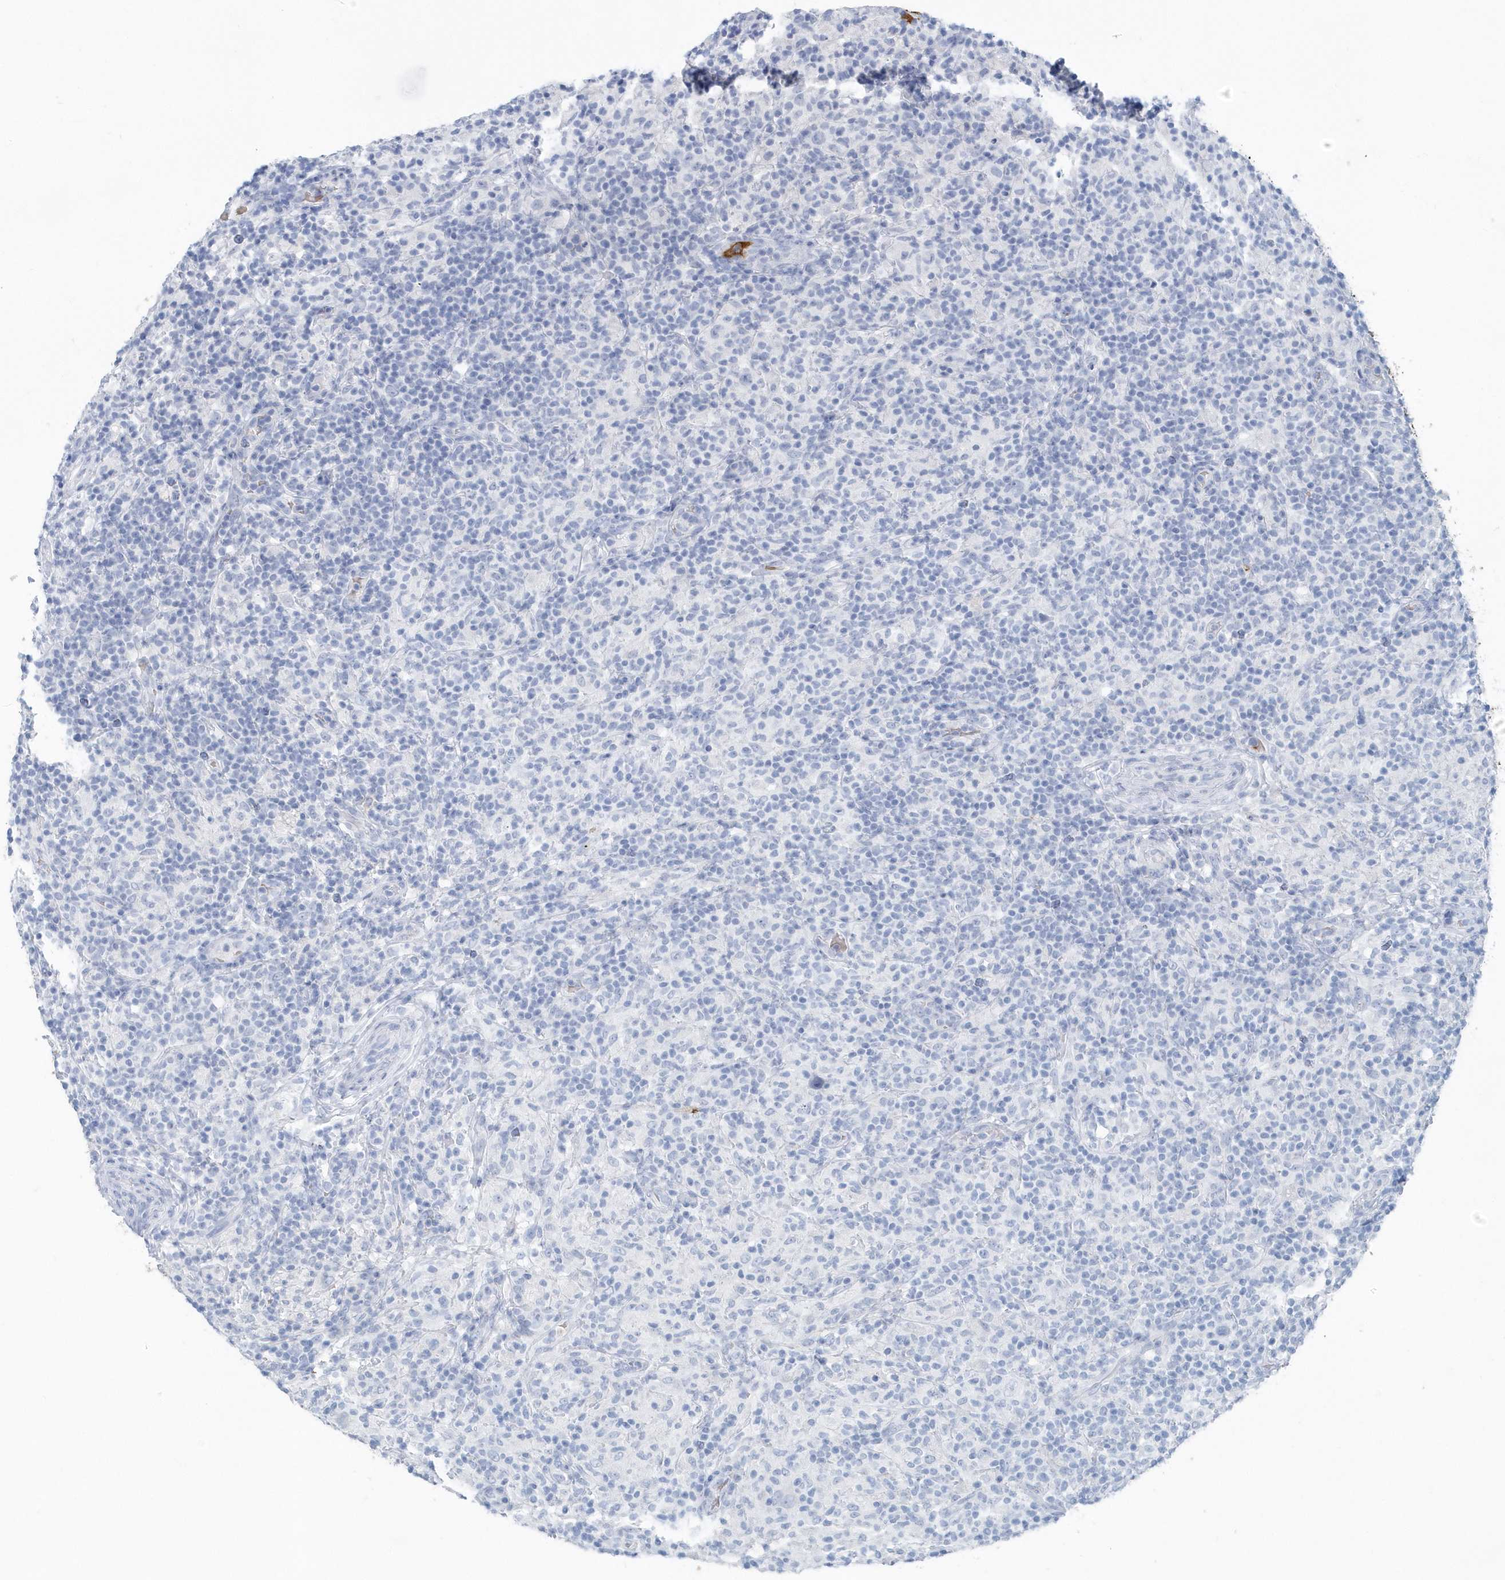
{"staining": {"intensity": "negative", "quantity": "none", "location": "none"}, "tissue": "lymphoma", "cell_type": "Tumor cells", "image_type": "cancer", "snomed": [{"axis": "morphology", "description": "Hodgkin's disease, NOS"}, {"axis": "topography", "description": "Lymph node"}], "caption": "DAB immunohistochemical staining of human lymphoma displays no significant expression in tumor cells.", "gene": "HBA2", "patient": {"sex": "male", "age": 70}}